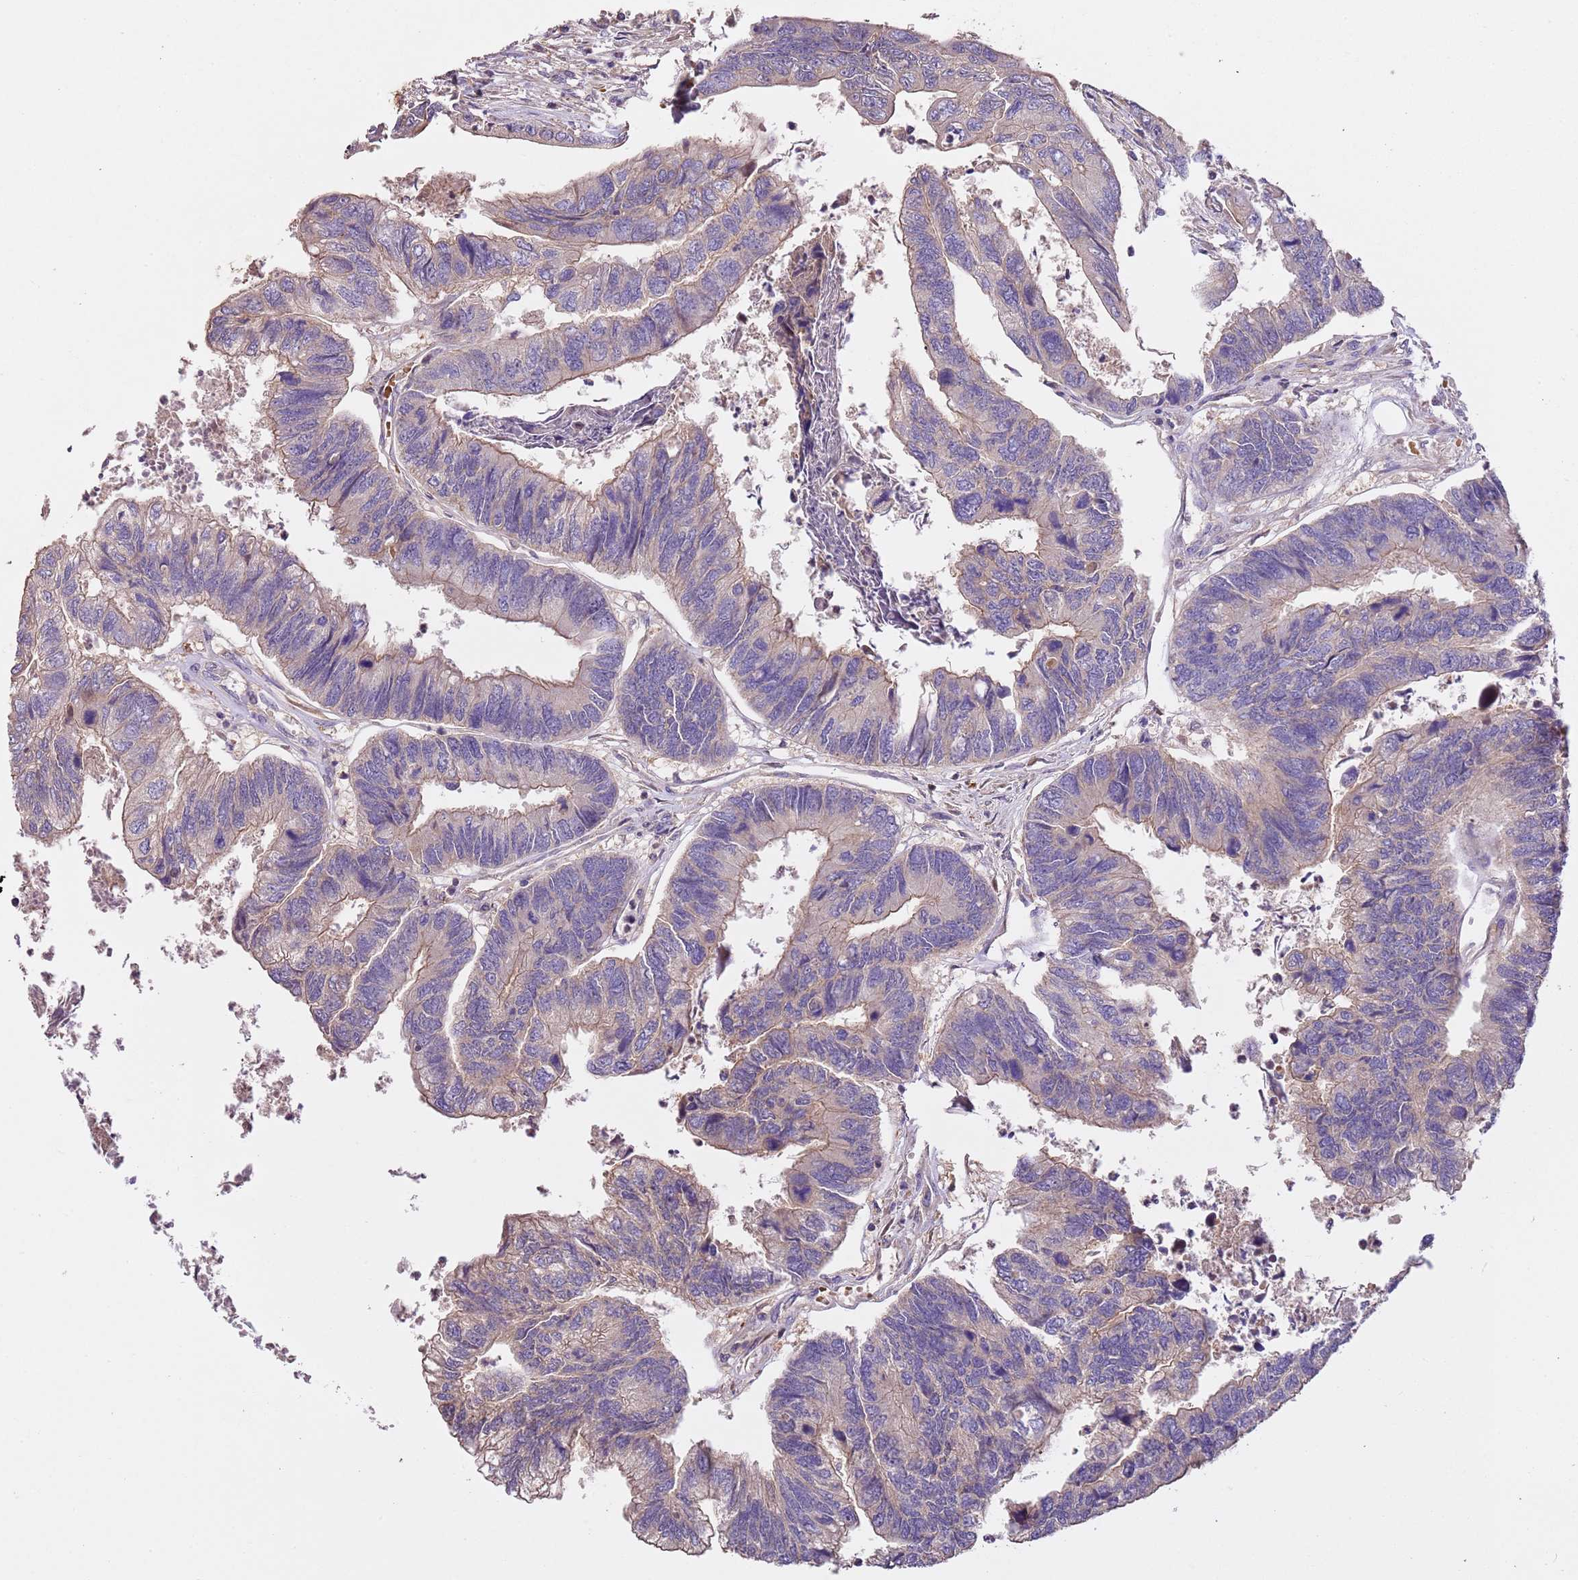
{"staining": {"intensity": "weak", "quantity": "<25%", "location": "cytoplasmic/membranous"}, "tissue": "colorectal cancer", "cell_type": "Tumor cells", "image_type": "cancer", "snomed": [{"axis": "morphology", "description": "Adenocarcinoma, NOS"}, {"axis": "topography", "description": "Colon"}], "caption": "The micrograph exhibits no significant staining in tumor cells of colorectal cancer.", "gene": "FAM89B", "patient": {"sex": "female", "age": 67}}